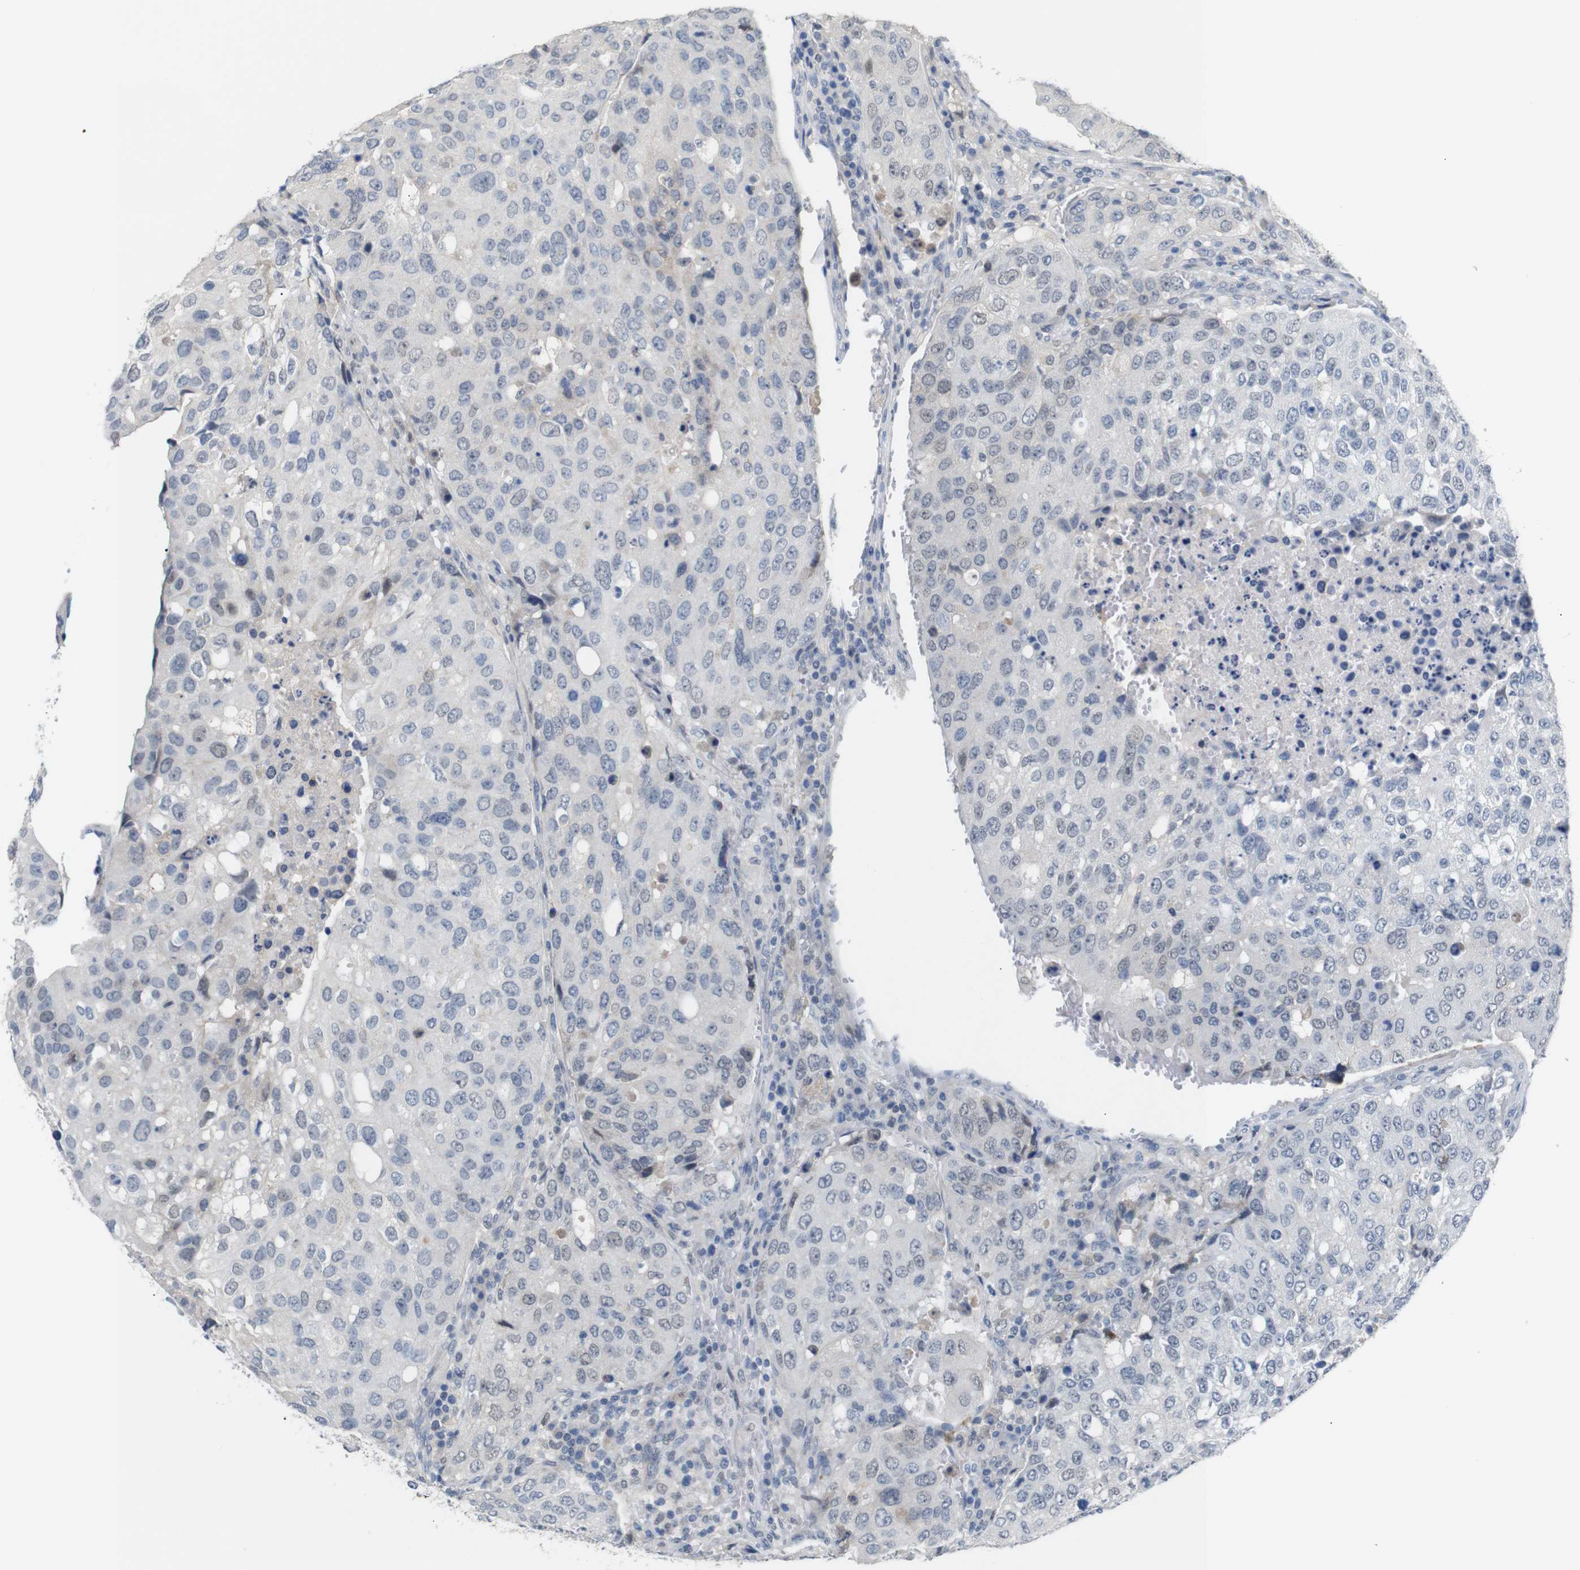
{"staining": {"intensity": "negative", "quantity": "none", "location": "none"}, "tissue": "urothelial cancer", "cell_type": "Tumor cells", "image_type": "cancer", "snomed": [{"axis": "morphology", "description": "Urothelial carcinoma, High grade"}, {"axis": "topography", "description": "Lymph node"}, {"axis": "topography", "description": "Urinary bladder"}], "caption": "Immunohistochemistry (IHC) histopathology image of human high-grade urothelial carcinoma stained for a protein (brown), which reveals no positivity in tumor cells.", "gene": "CHRM5", "patient": {"sex": "male", "age": 51}}